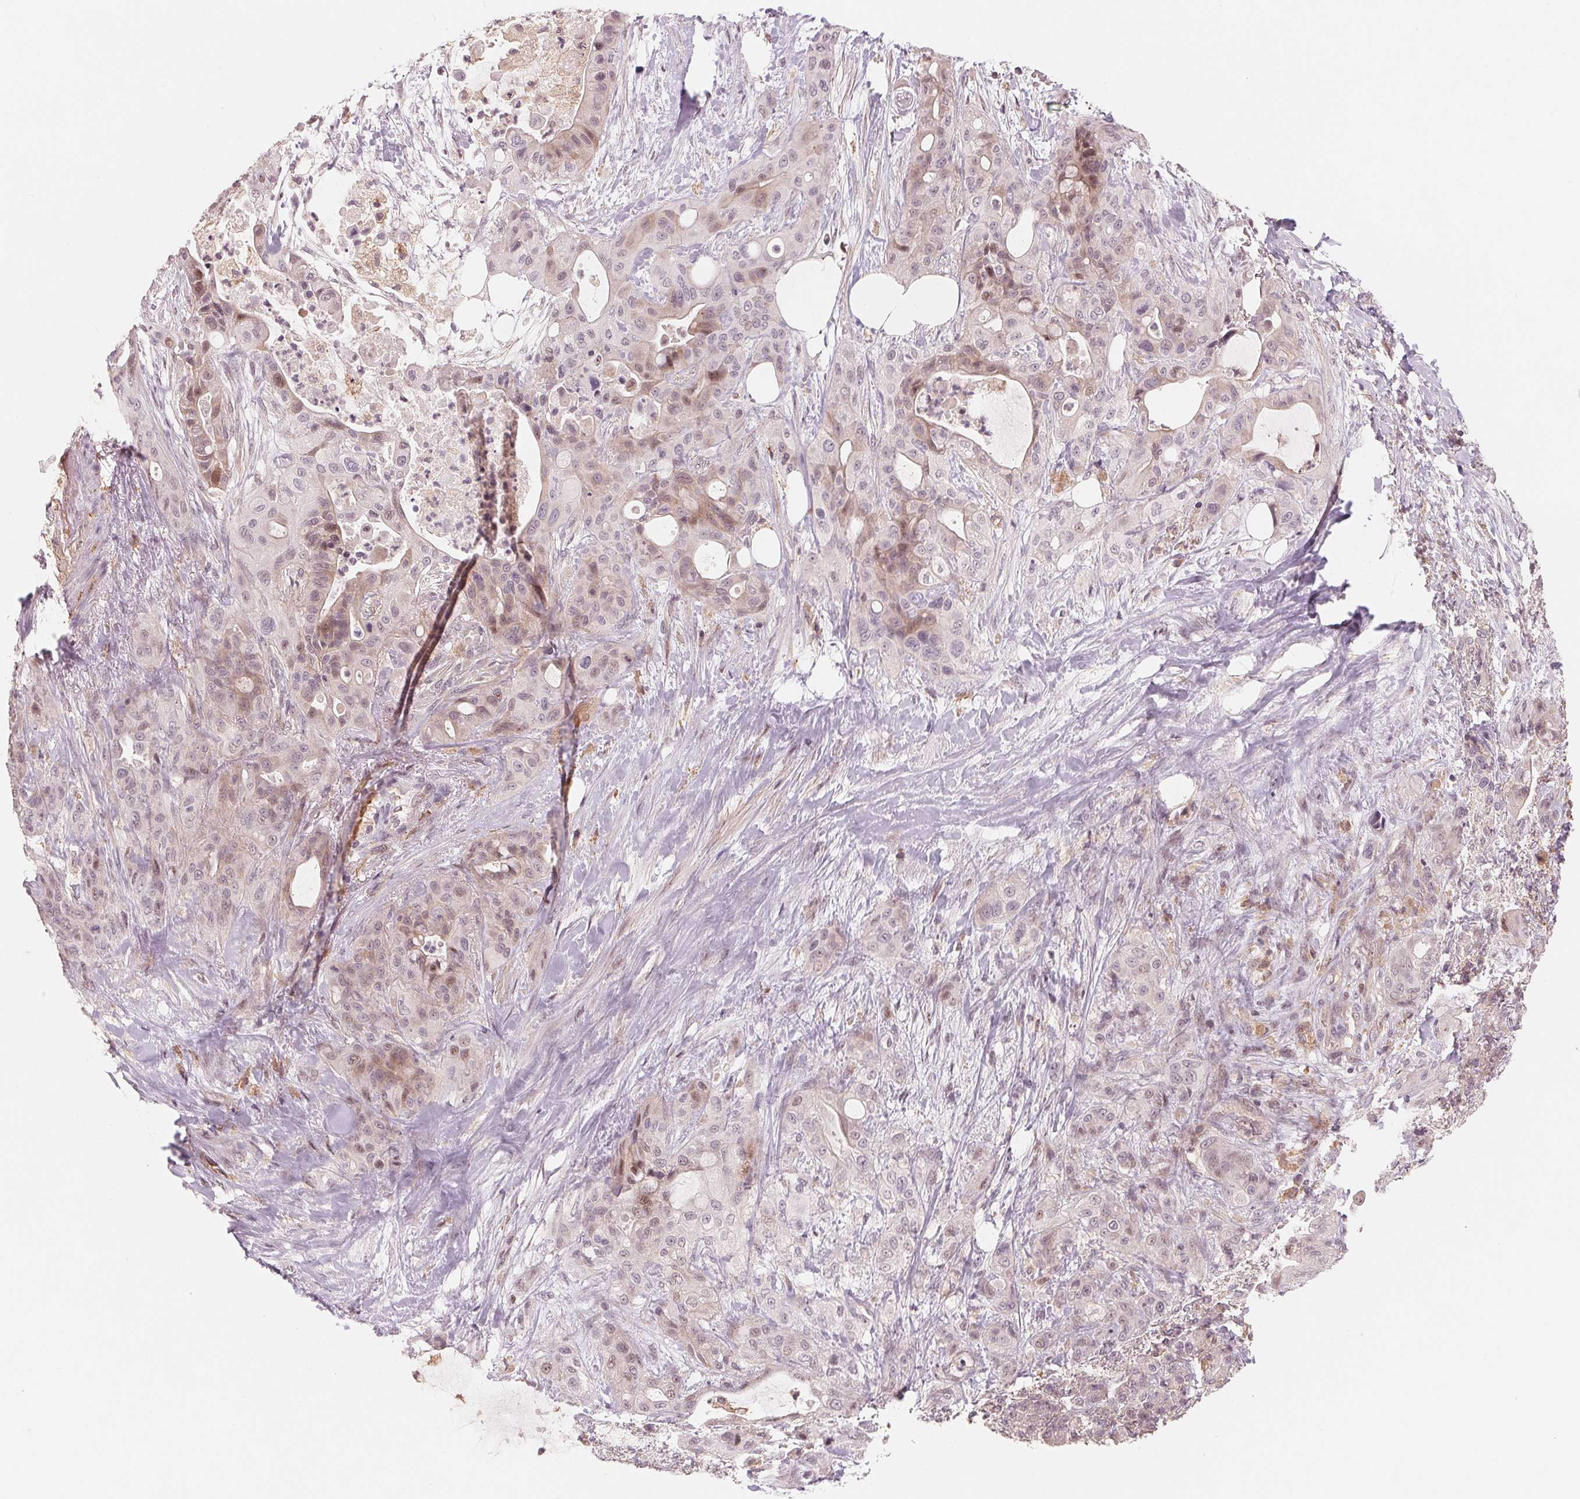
{"staining": {"intensity": "weak", "quantity": "<25%", "location": "cytoplasmic/membranous,nuclear"}, "tissue": "pancreatic cancer", "cell_type": "Tumor cells", "image_type": "cancer", "snomed": [{"axis": "morphology", "description": "Adenocarcinoma, NOS"}, {"axis": "topography", "description": "Pancreas"}], "caption": "Tumor cells show no significant expression in pancreatic cancer. (DAB immunohistochemistry with hematoxylin counter stain).", "gene": "IL9R", "patient": {"sex": "male", "age": 71}}